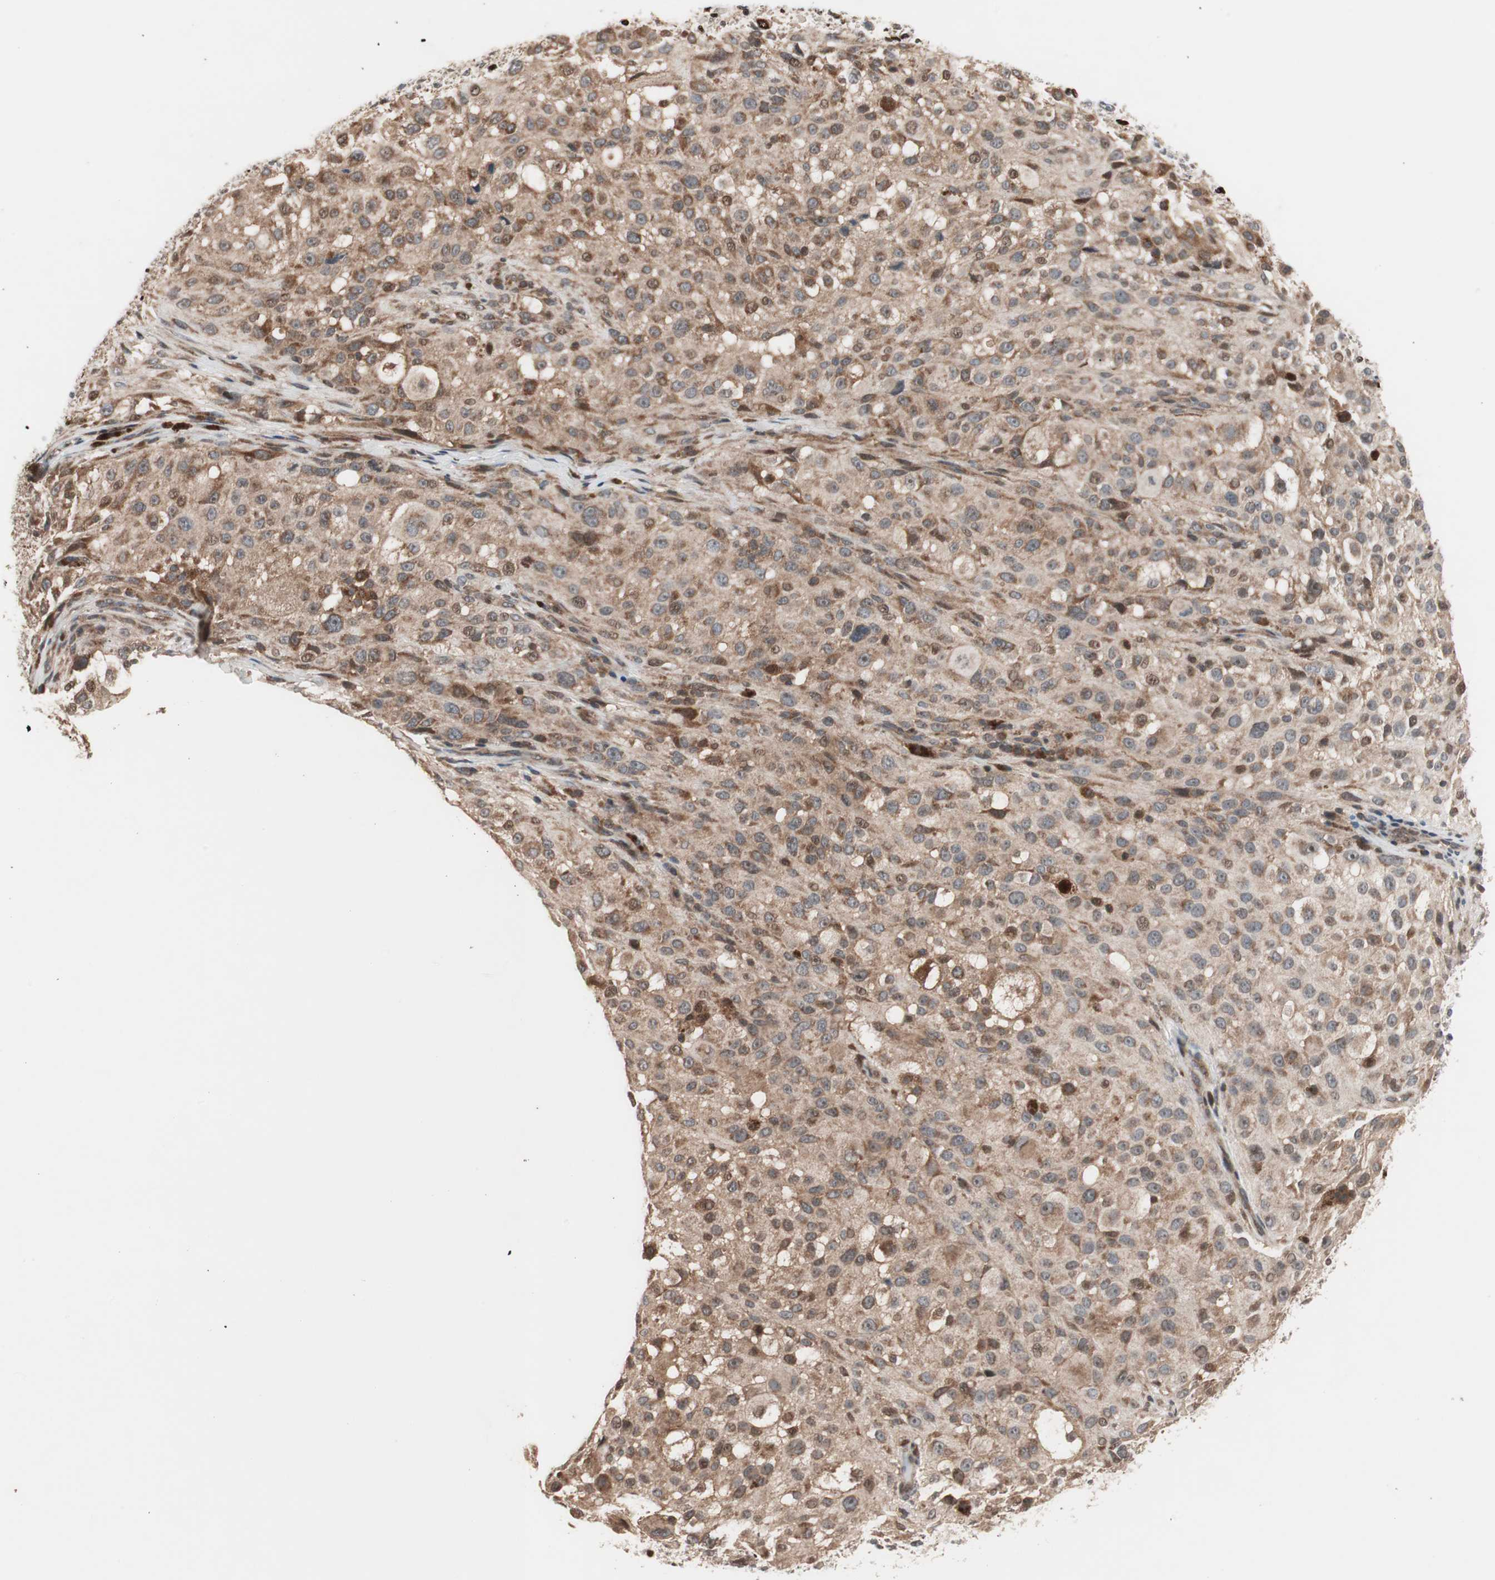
{"staining": {"intensity": "moderate", "quantity": ">75%", "location": "cytoplasmic/membranous"}, "tissue": "melanoma", "cell_type": "Tumor cells", "image_type": "cancer", "snomed": [{"axis": "morphology", "description": "Necrosis, NOS"}, {"axis": "morphology", "description": "Malignant melanoma, NOS"}, {"axis": "topography", "description": "Skin"}], "caption": "The photomicrograph exhibits immunohistochemical staining of malignant melanoma. There is moderate cytoplasmic/membranous positivity is present in about >75% of tumor cells. (Stains: DAB (3,3'-diaminobenzidine) in brown, nuclei in blue, Microscopy: brightfield microscopy at high magnification).", "gene": "NF2", "patient": {"sex": "female", "age": 87}}